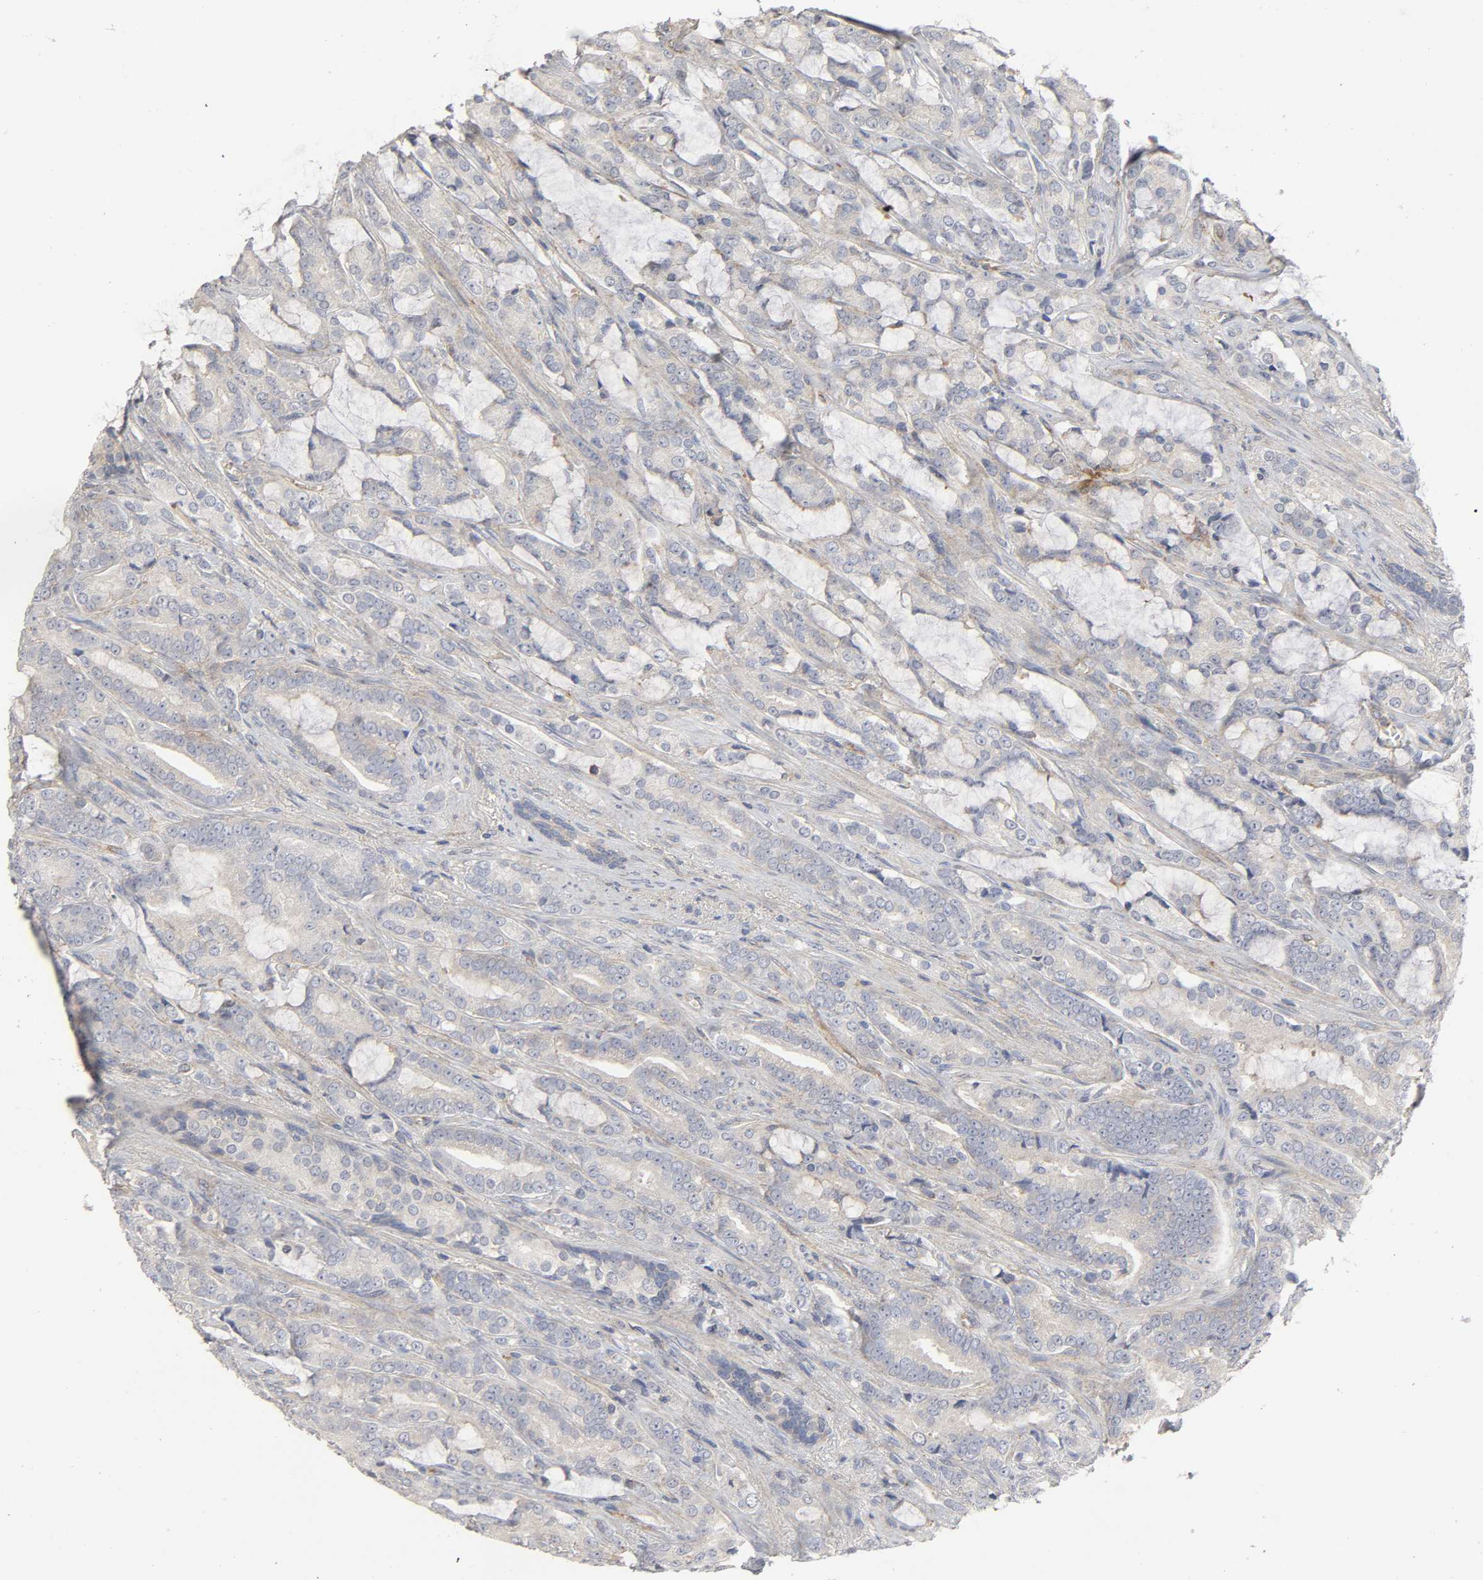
{"staining": {"intensity": "weak", "quantity": "25%-75%", "location": "cytoplasmic/membranous"}, "tissue": "prostate cancer", "cell_type": "Tumor cells", "image_type": "cancer", "snomed": [{"axis": "morphology", "description": "Adenocarcinoma, Low grade"}, {"axis": "topography", "description": "Prostate"}], "caption": "Immunohistochemistry (IHC) histopathology image of prostate cancer (low-grade adenocarcinoma) stained for a protein (brown), which reveals low levels of weak cytoplasmic/membranous expression in approximately 25%-75% of tumor cells.", "gene": "SH3GLB1", "patient": {"sex": "male", "age": 58}}